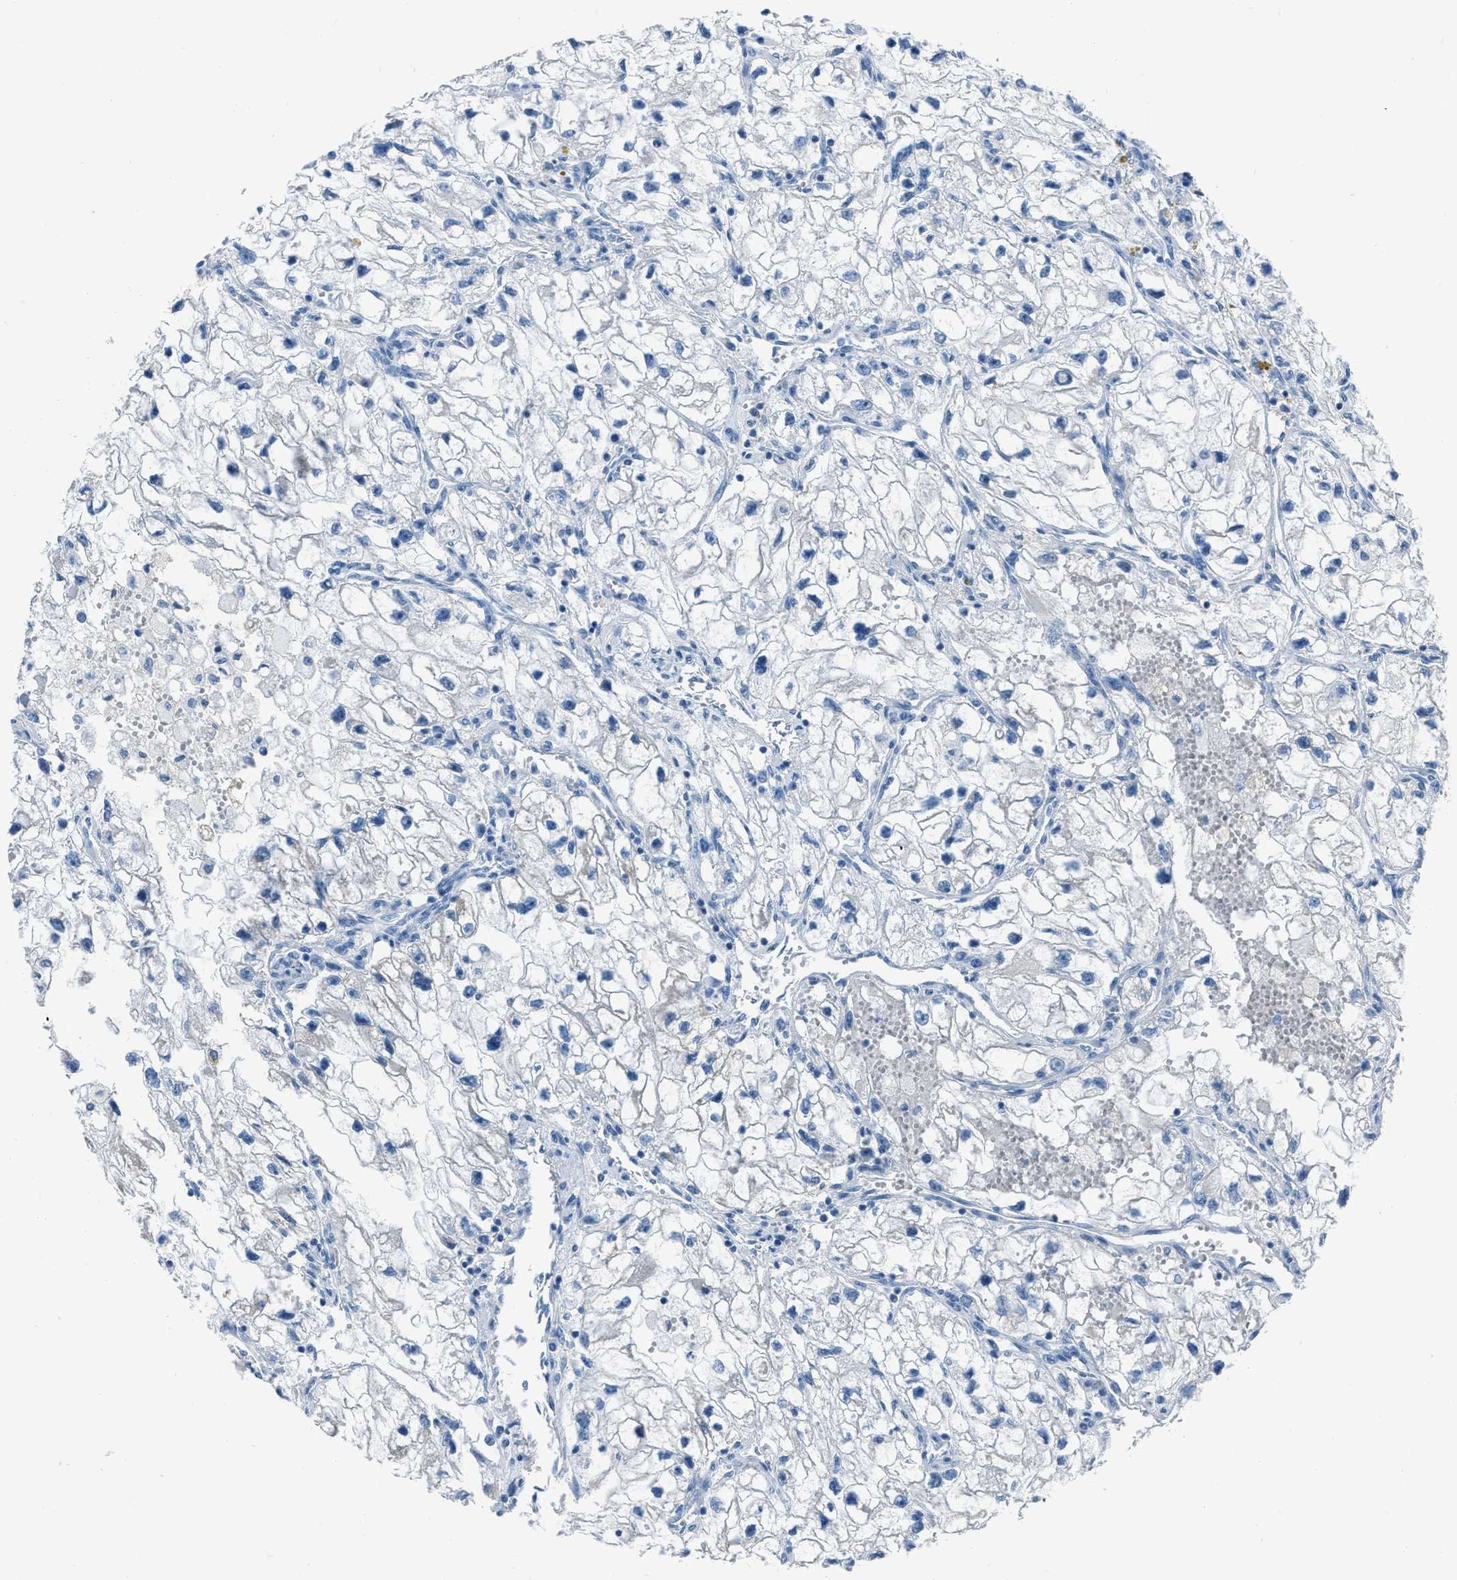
{"staining": {"intensity": "negative", "quantity": "none", "location": "none"}, "tissue": "renal cancer", "cell_type": "Tumor cells", "image_type": "cancer", "snomed": [{"axis": "morphology", "description": "Adenocarcinoma, NOS"}, {"axis": "topography", "description": "Kidney"}], "caption": "Tumor cells are negative for protein expression in human adenocarcinoma (renal). Brightfield microscopy of immunohistochemistry (IHC) stained with DAB (3,3'-diaminobenzidine) (brown) and hematoxylin (blue), captured at high magnification.", "gene": "SPATC1L", "patient": {"sex": "female", "age": 70}}